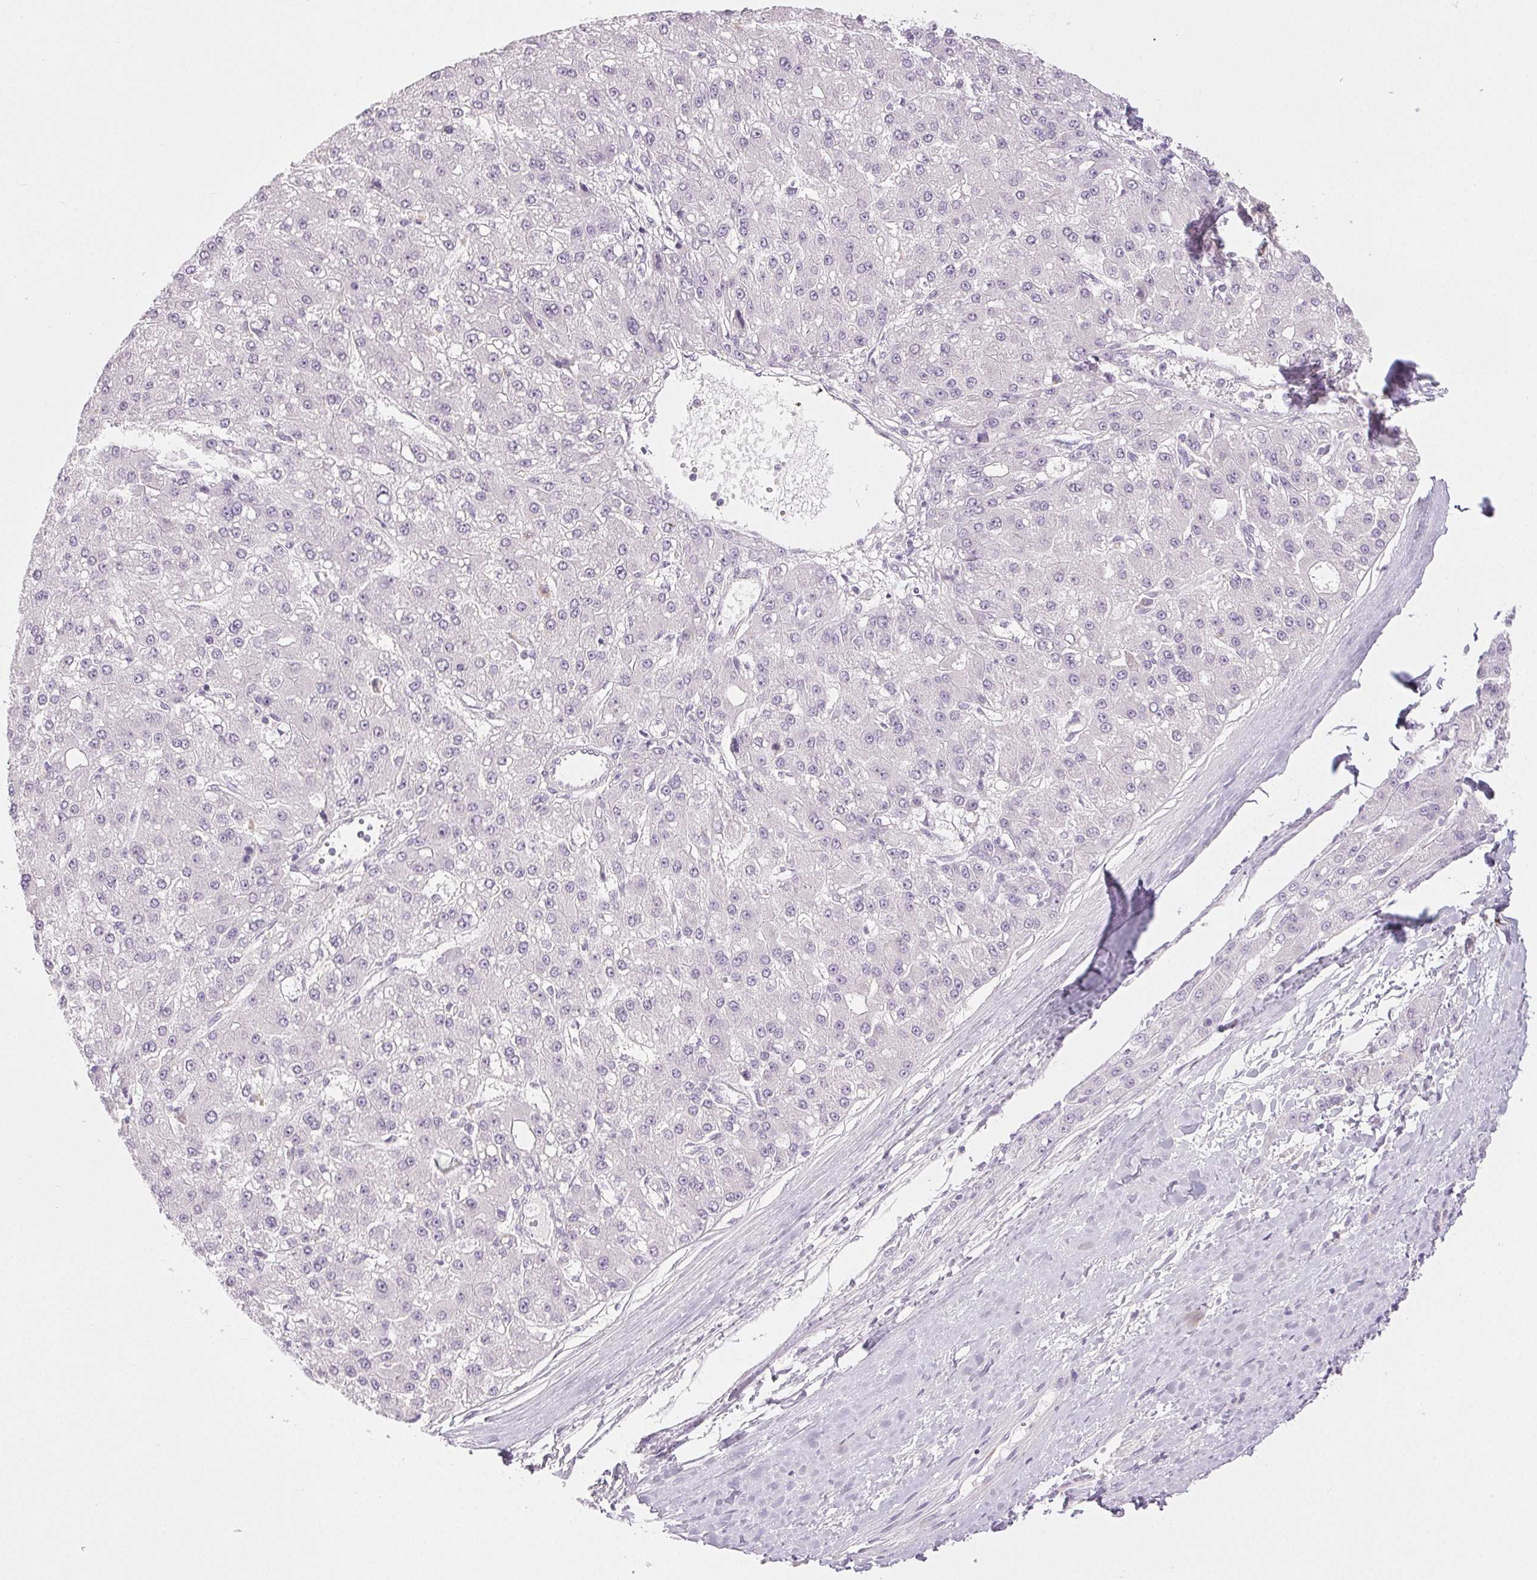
{"staining": {"intensity": "negative", "quantity": "none", "location": "none"}, "tissue": "liver cancer", "cell_type": "Tumor cells", "image_type": "cancer", "snomed": [{"axis": "morphology", "description": "Carcinoma, Hepatocellular, NOS"}, {"axis": "topography", "description": "Liver"}], "caption": "Immunohistochemistry histopathology image of liver hepatocellular carcinoma stained for a protein (brown), which exhibits no staining in tumor cells.", "gene": "COL7A1", "patient": {"sex": "male", "age": 67}}